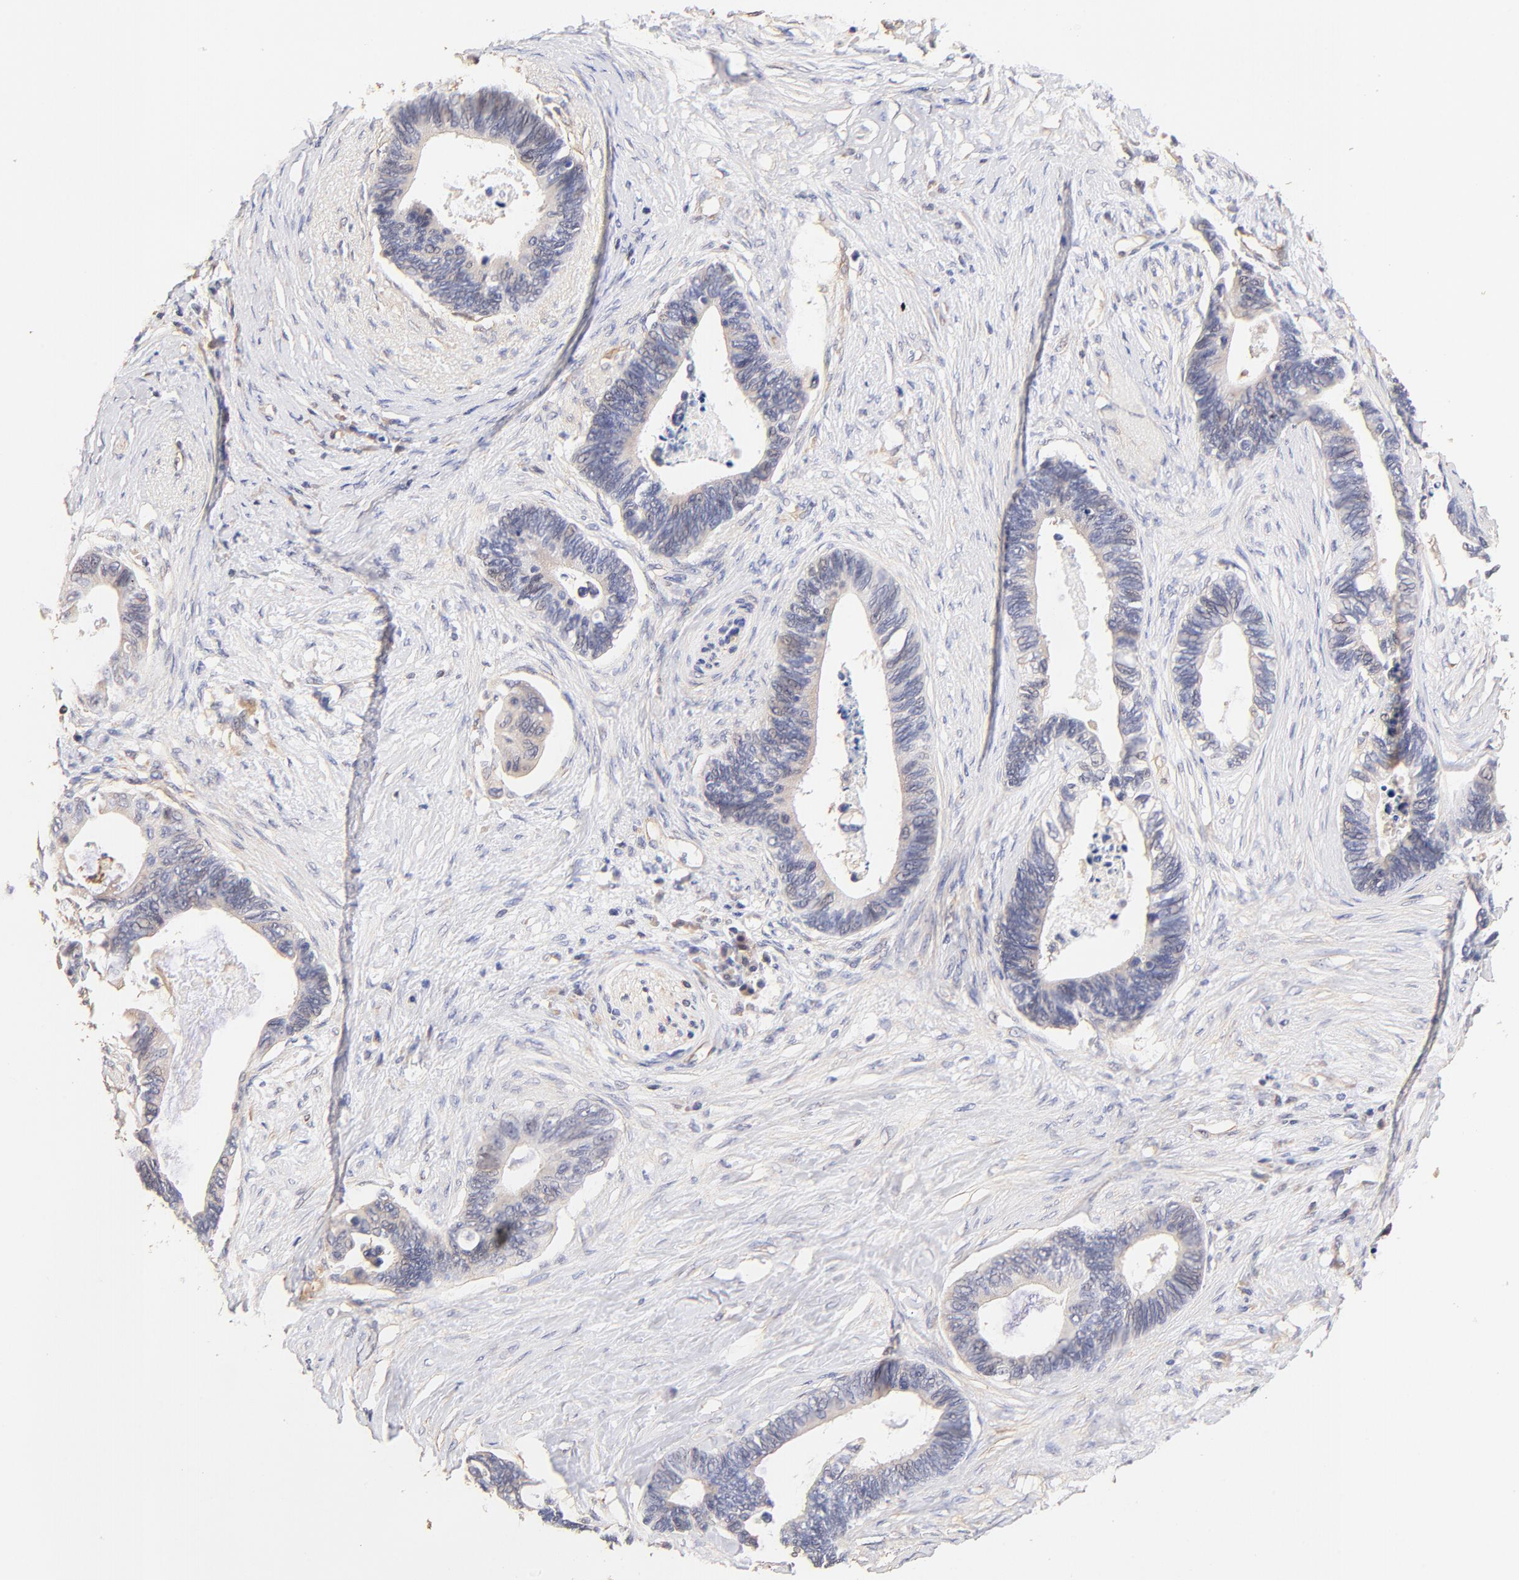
{"staining": {"intensity": "weak", "quantity": ">75%", "location": "cytoplasmic/membranous"}, "tissue": "pancreatic cancer", "cell_type": "Tumor cells", "image_type": "cancer", "snomed": [{"axis": "morphology", "description": "Adenocarcinoma, NOS"}, {"axis": "topography", "description": "Pancreas"}], "caption": "Protein staining of pancreatic cancer (adenocarcinoma) tissue reveals weak cytoplasmic/membranous positivity in about >75% of tumor cells. The staining is performed using DAB brown chromogen to label protein expression. The nuclei are counter-stained blue using hematoxylin.", "gene": "TNFAIP3", "patient": {"sex": "female", "age": 70}}